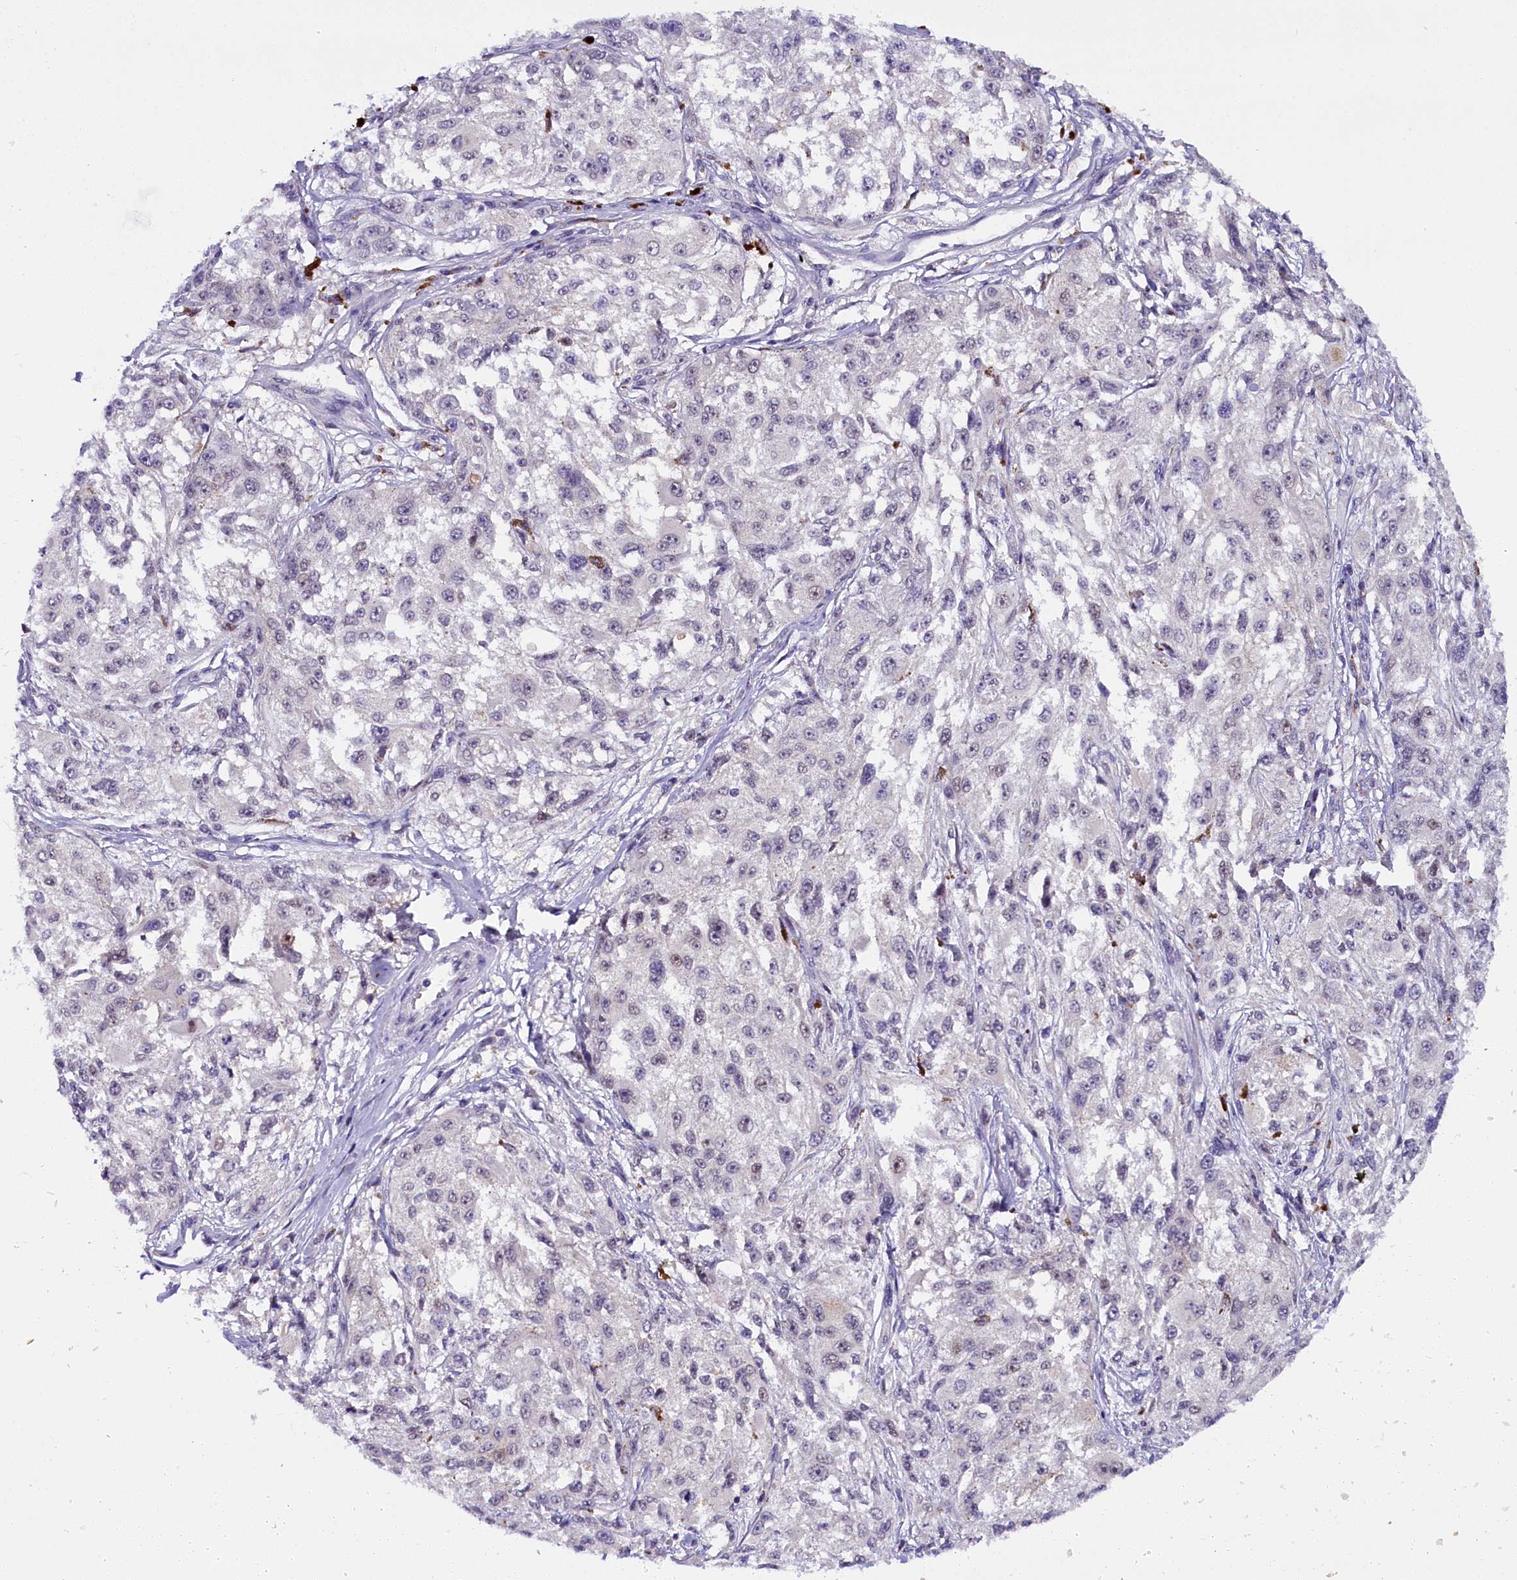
{"staining": {"intensity": "negative", "quantity": "none", "location": "none"}, "tissue": "melanoma", "cell_type": "Tumor cells", "image_type": "cancer", "snomed": [{"axis": "morphology", "description": "Necrosis, NOS"}, {"axis": "morphology", "description": "Malignant melanoma, NOS"}, {"axis": "topography", "description": "Skin"}], "caption": "DAB (3,3'-diaminobenzidine) immunohistochemical staining of human melanoma reveals no significant positivity in tumor cells.", "gene": "IQCN", "patient": {"sex": "female", "age": 87}}